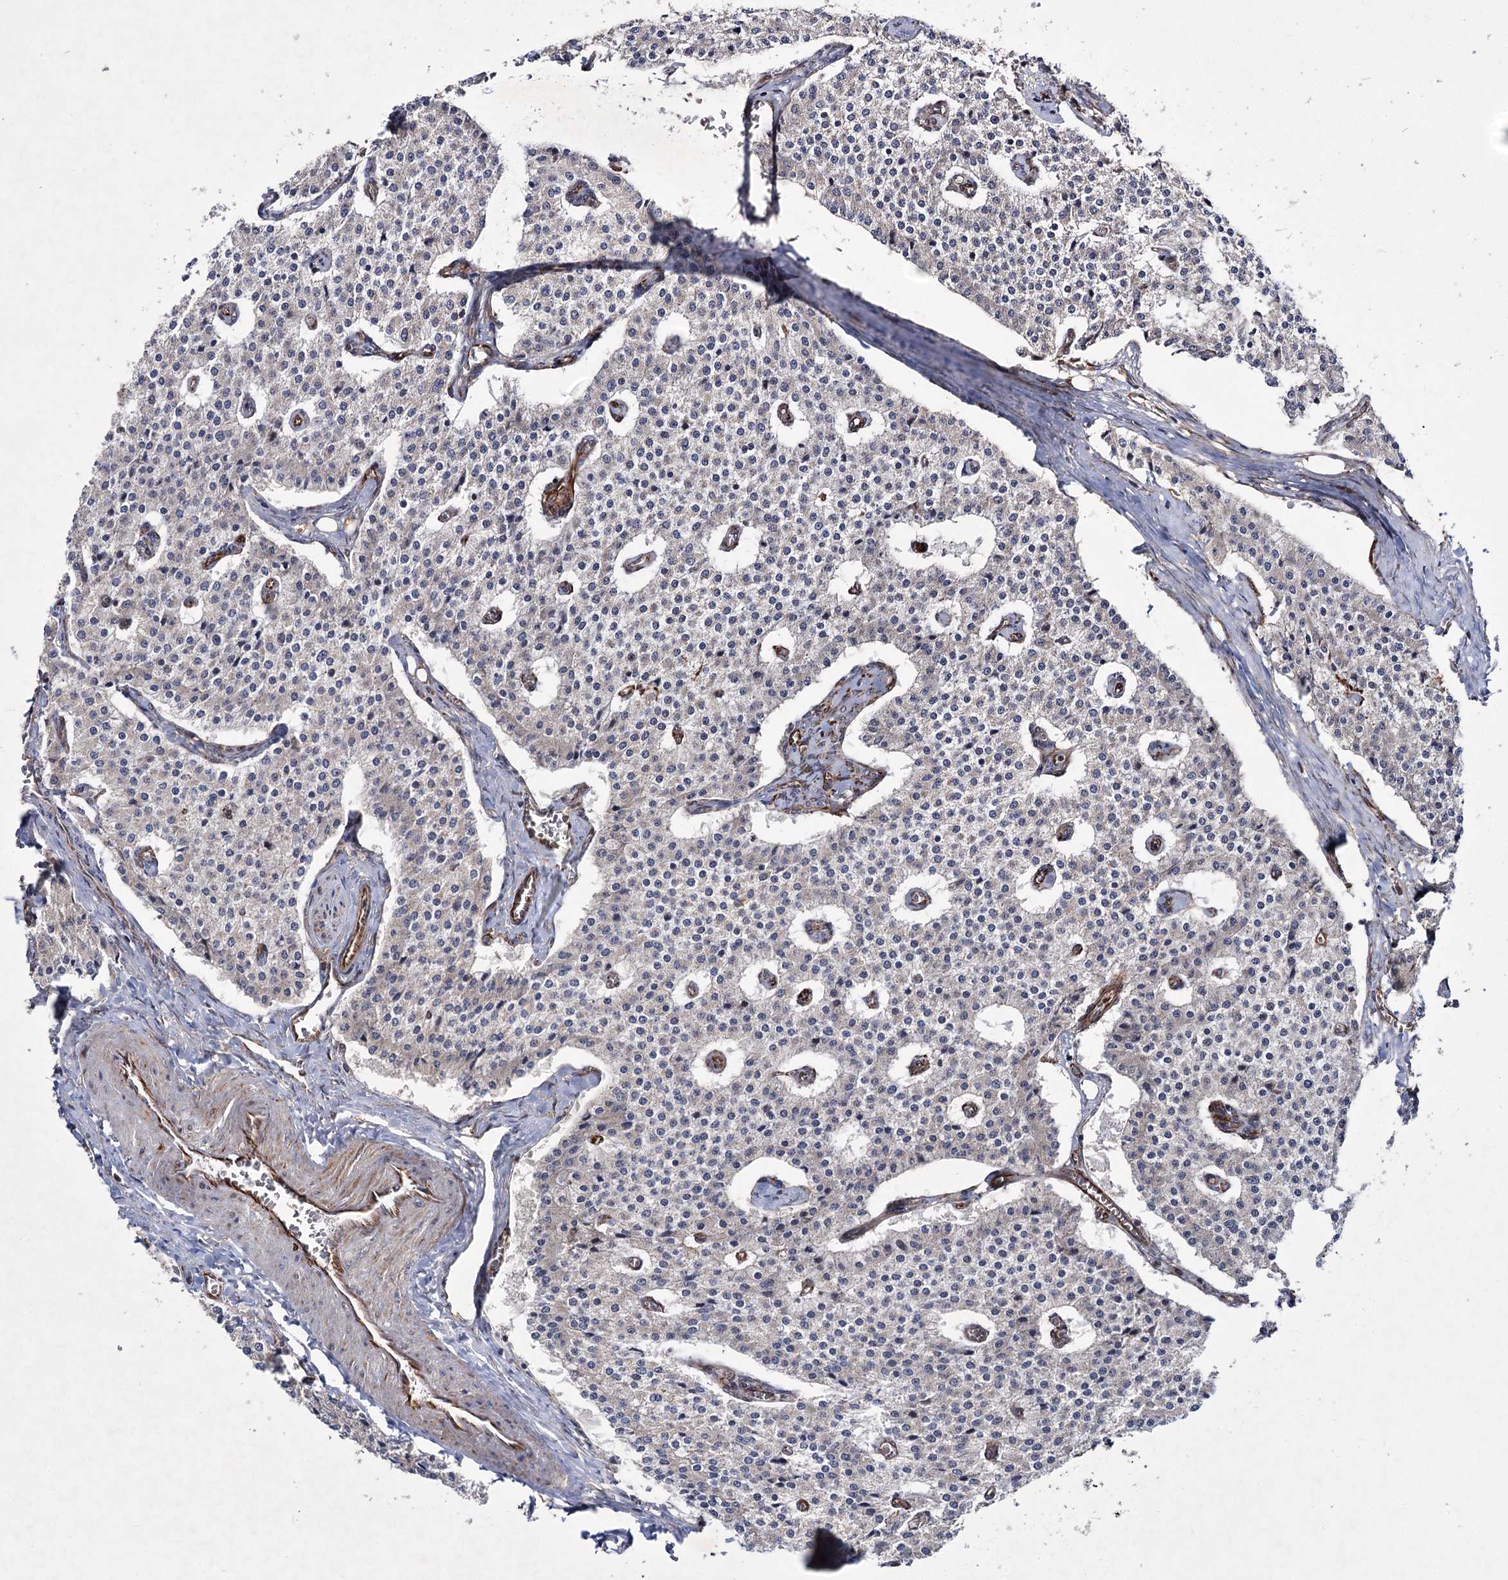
{"staining": {"intensity": "negative", "quantity": "none", "location": "none"}, "tissue": "carcinoid", "cell_type": "Tumor cells", "image_type": "cancer", "snomed": [{"axis": "morphology", "description": "Carcinoid, malignant, NOS"}, {"axis": "topography", "description": "Colon"}], "caption": "DAB immunohistochemical staining of carcinoid shows no significant positivity in tumor cells.", "gene": "DPEP2", "patient": {"sex": "female", "age": 52}}